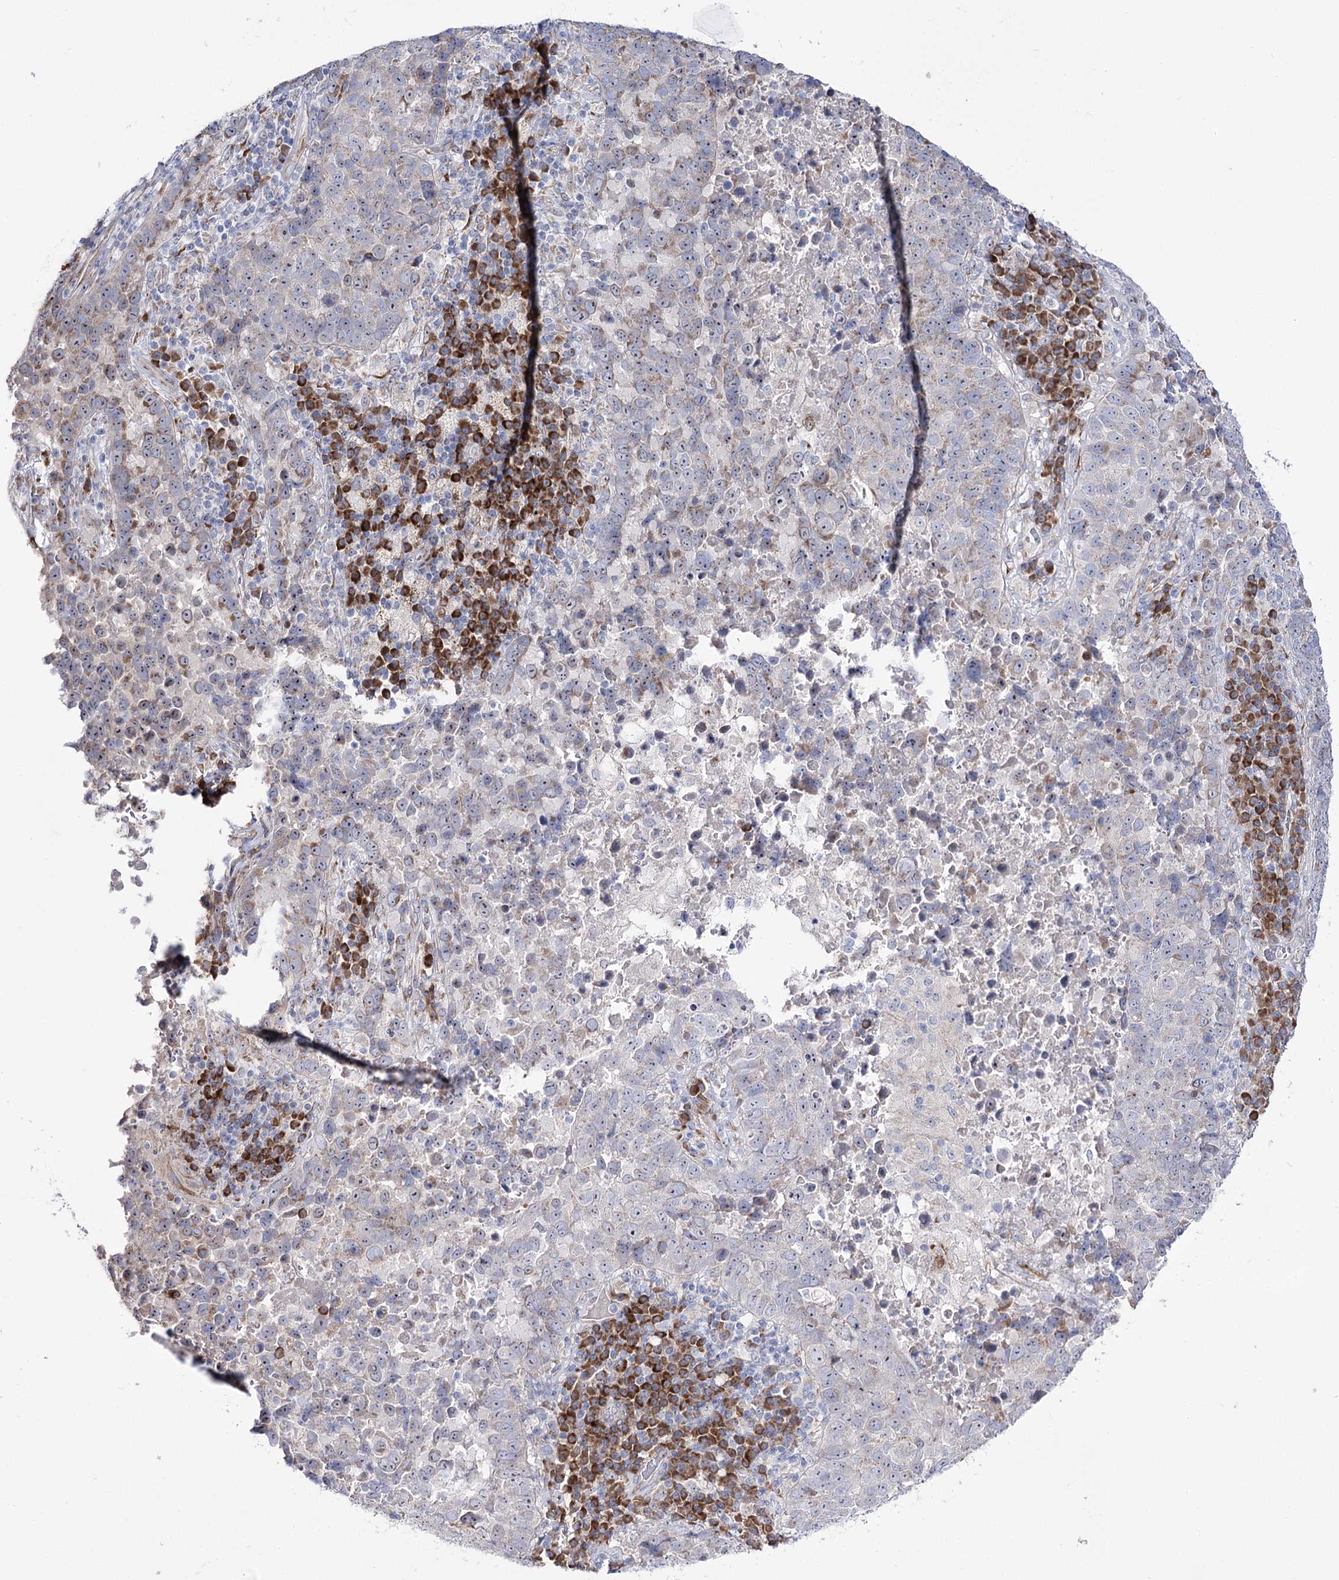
{"staining": {"intensity": "negative", "quantity": "none", "location": "none"}, "tissue": "lung cancer", "cell_type": "Tumor cells", "image_type": "cancer", "snomed": [{"axis": "morphology", "description": "Squamous cell carcinoma, NOS"}, {"axis": "topography", "description": "Lung"}], "caption": "The photomicrograph displays no significant expression in tumor cells of squamous cell carcinoma (lung).", "gene": "METTL5", "patient": {"sex": "male", "age": 73}}